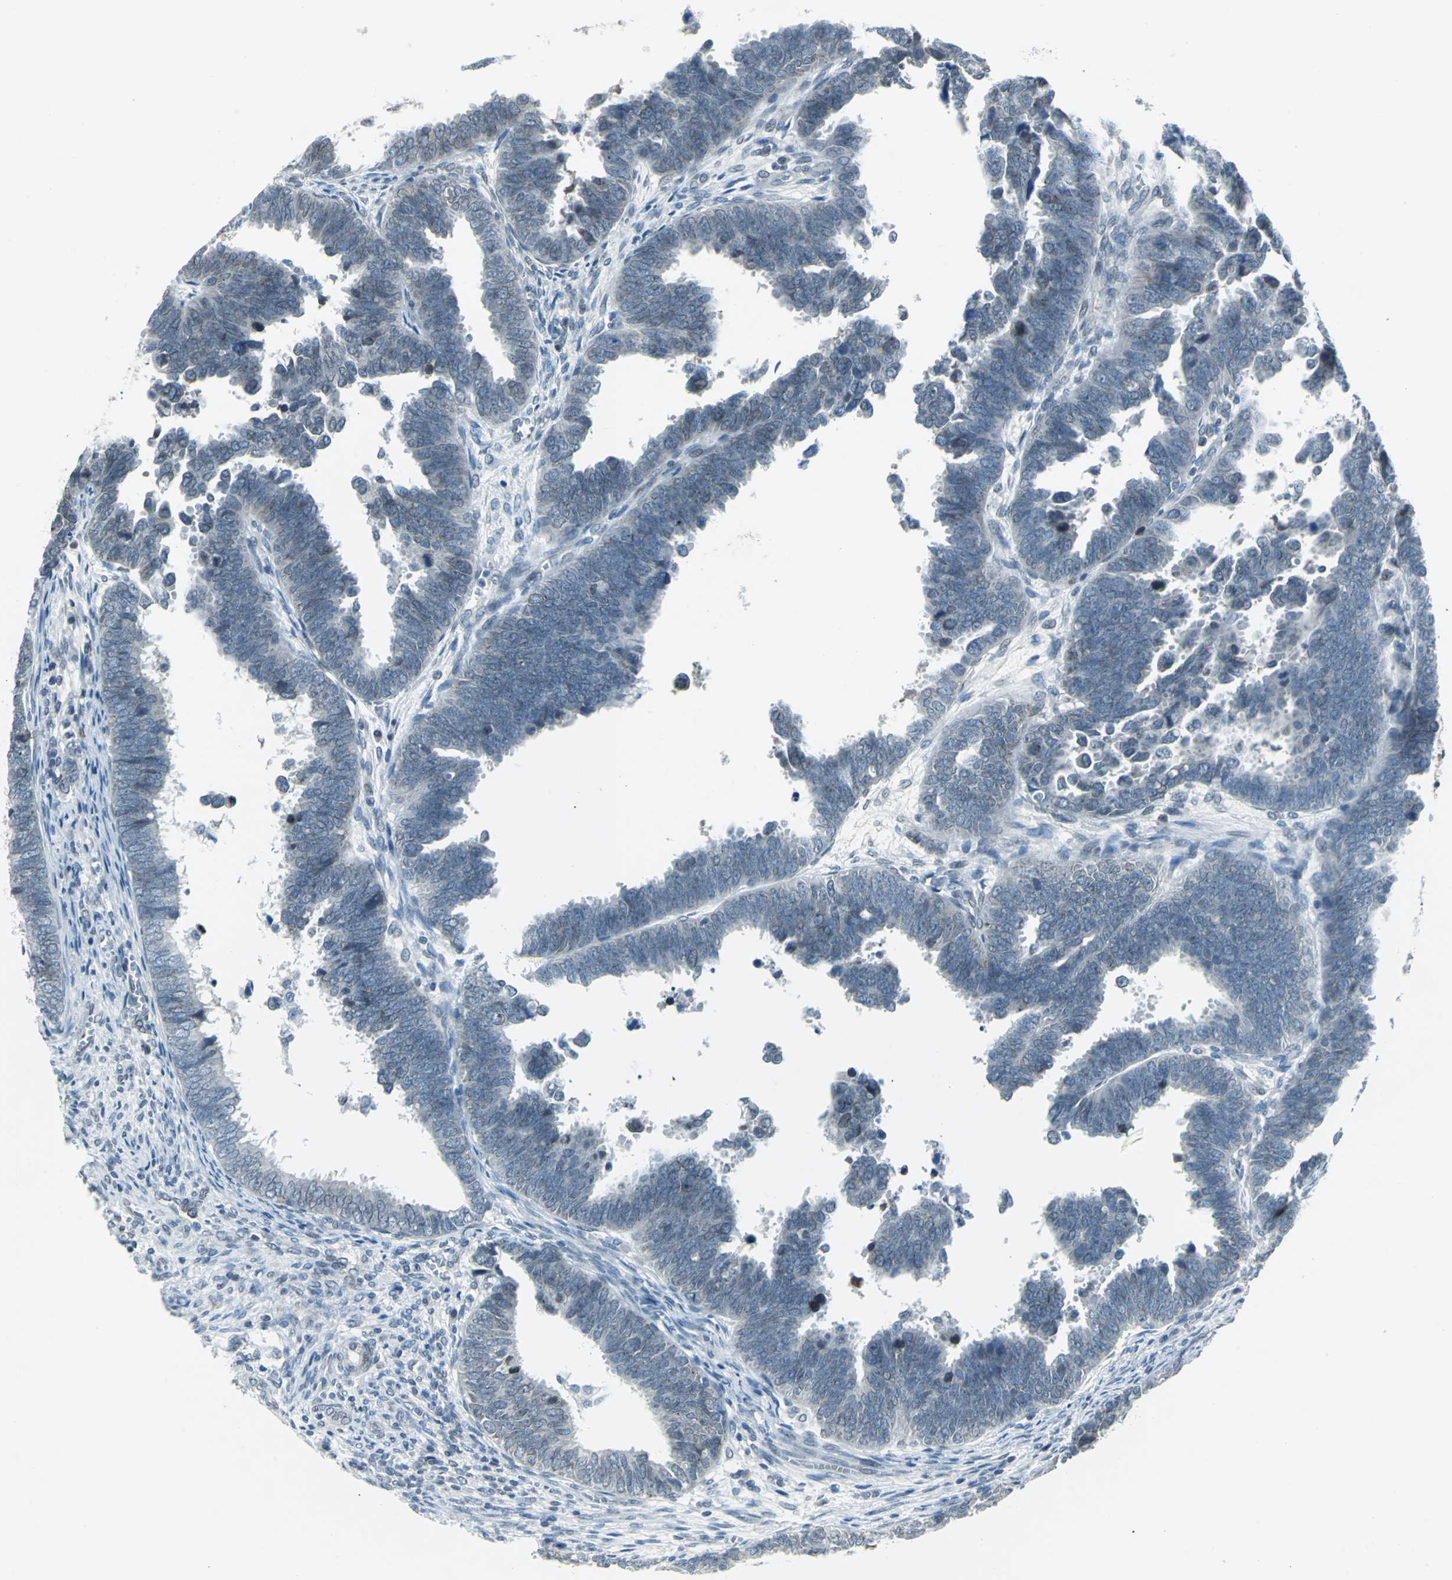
{"staining": {"intensity": "weak", "quantity": "25%-75%", "location": "cytoplasmic/membranous,nuclear"}, "tissue": "endometrial cancer", "cell_type": "Tumor cells", "image_type": "cancer", "snomed": [{"axis": "morphology", "description": "Adenocarcinoma, NOS"}, {"axis": "topography", "description": "Endometrium"}], "caption": "This photomicrograph demonstrates endometrial cancer stained with immunohistochemistry to label a protein in brown. The cytoplasmic/membranous and nuclear of tumor cells show weak positivity for the protein. Nuclei are counter-stained blue.", "gene": "SNUPN", "patient": {"sex": "female", "age": 75}}